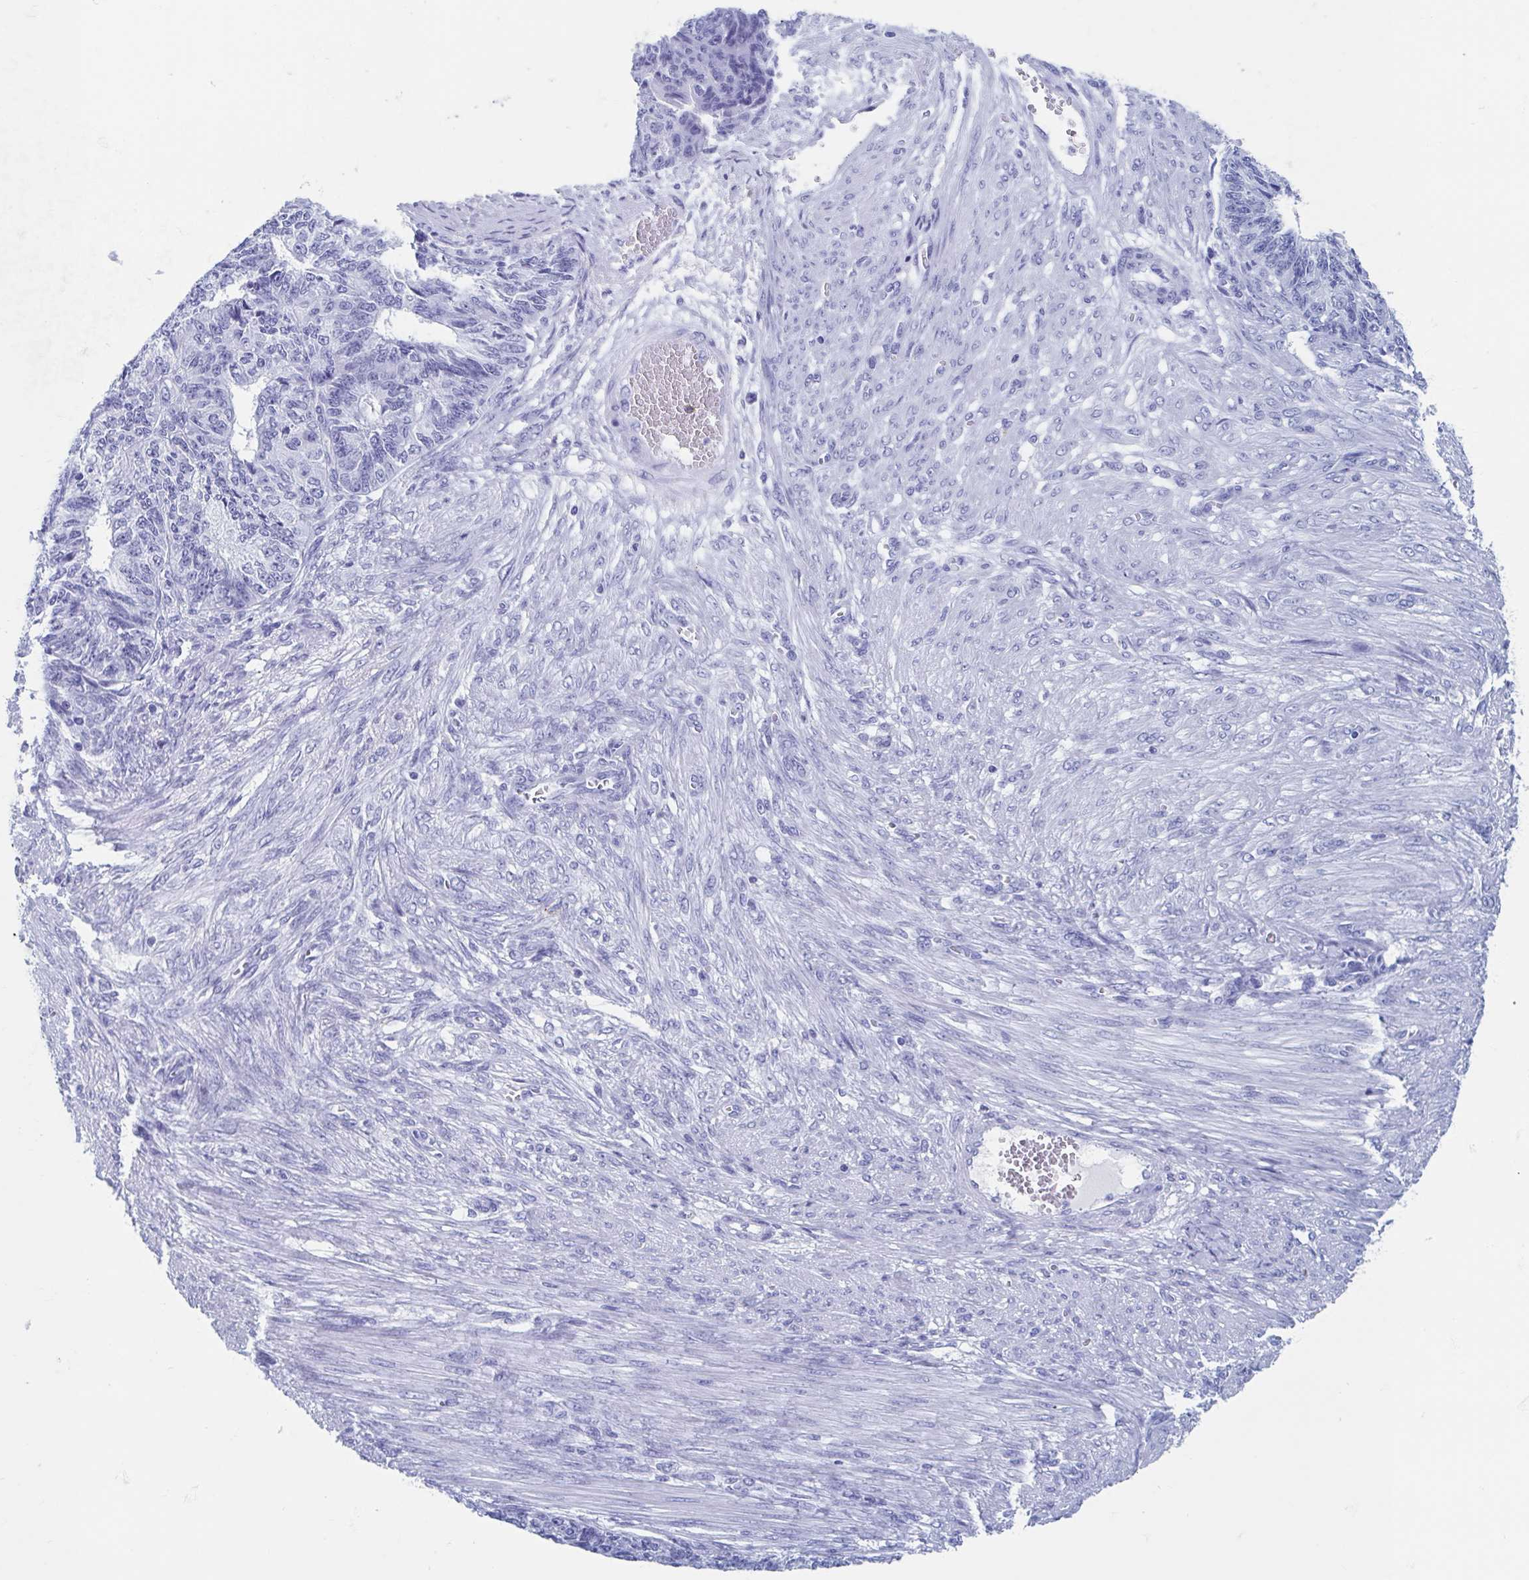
{"staining": {"intensity": "negative", "quantity": "none", "location": "none"}, "tissue": "endometrial cancer", "cell_type": "Tumor cells", "image_type": "cancer", "snomed": [{"axis": "morphology", "description": "Adenocarcinoma, NOS"}, {"axis": "topography", "description": "Endometrium"}], "caption": "IHC of human endometrial cancer (adenocarcinoma) exhibits no positivity in tumor cells.", "gene": "HDGFL1", "patient": {"sex": "female", "age": 32}}